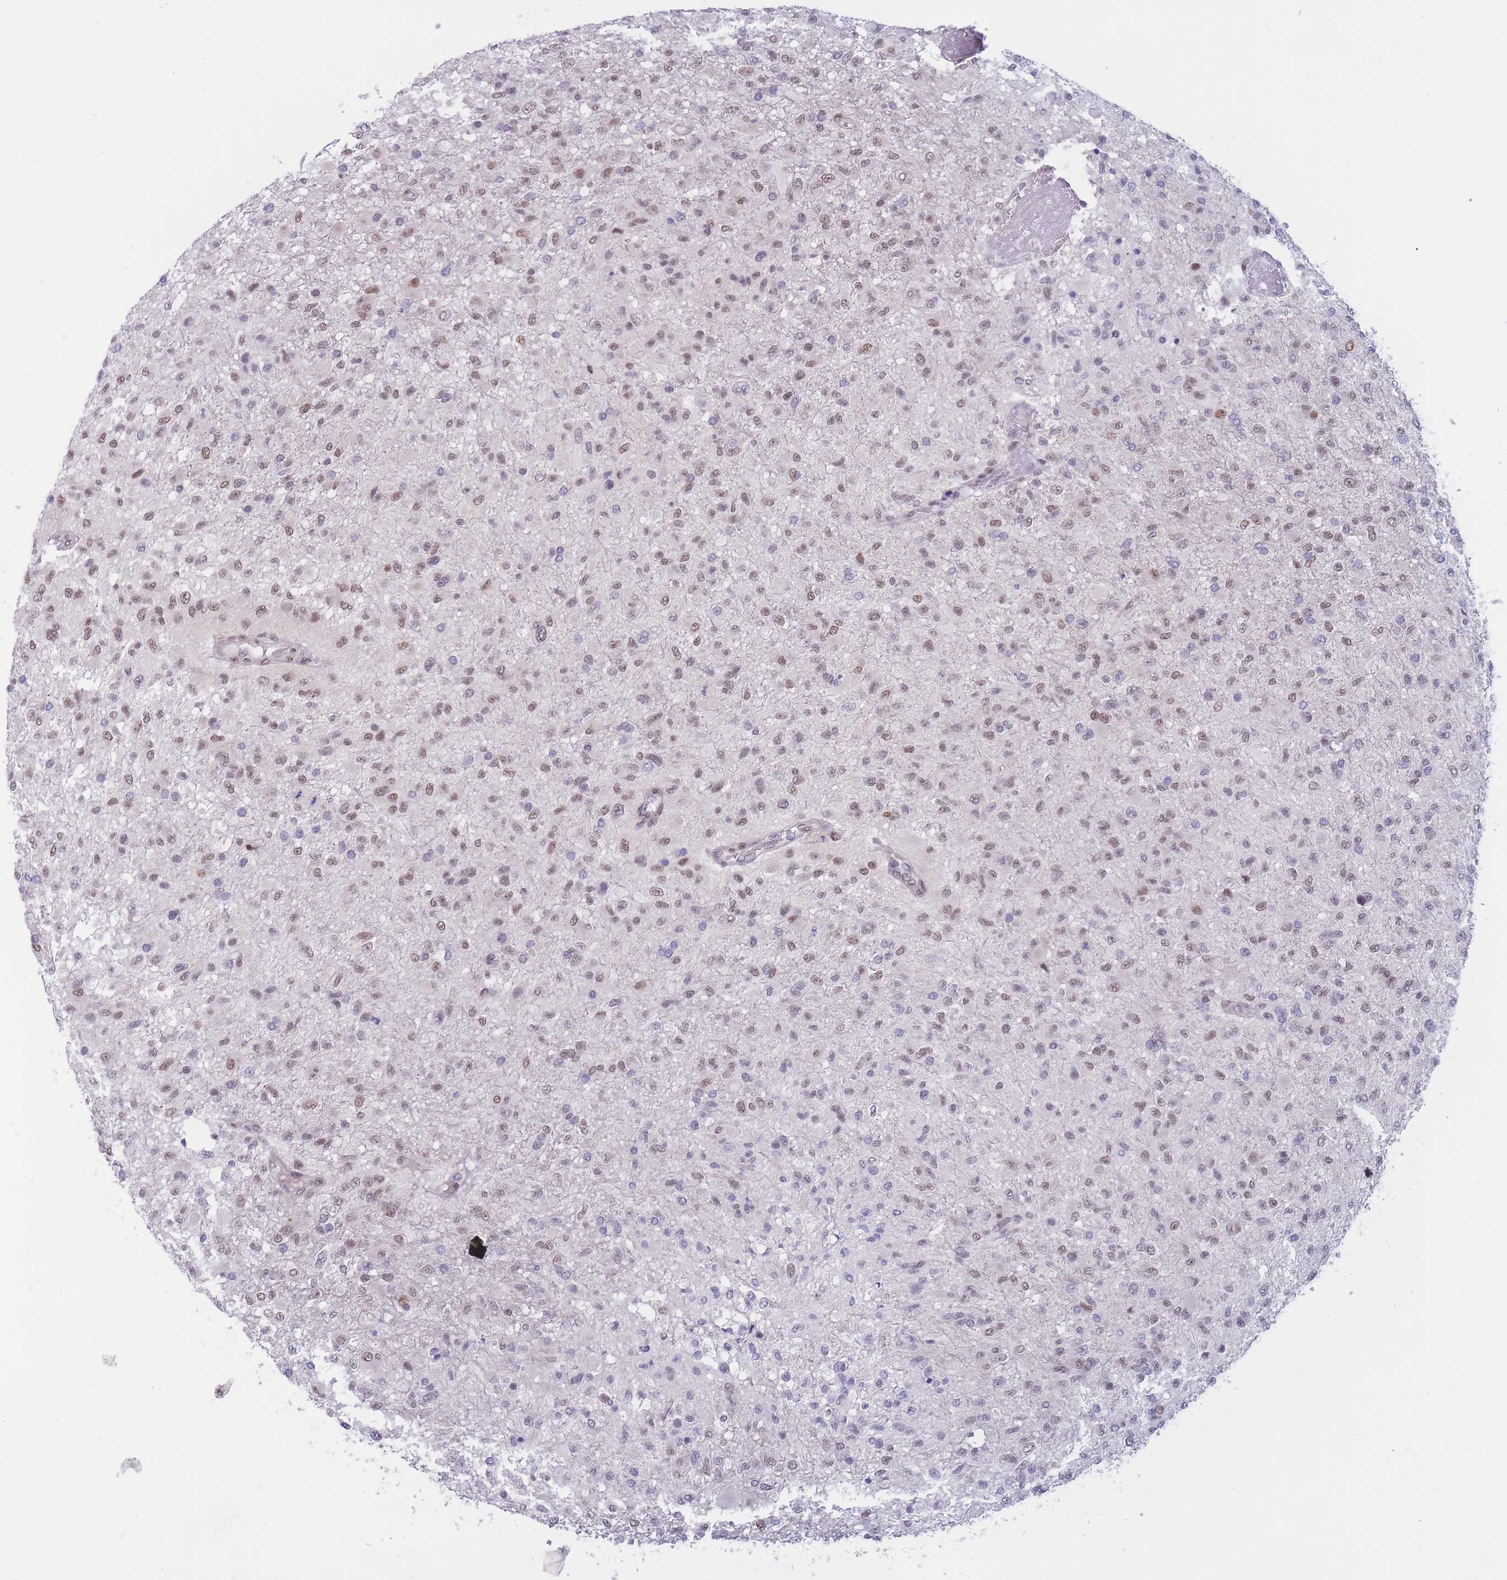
{"staining": {"intensity": "weak", "quantity": "25%-75%", "location": "nuclear"}, "tissue": "glioma", "cell_type": "Tumor cells", "image_type": "cancer", "snomed": [{"axis": "morphology", "description": "Glioma, malignant, High grade"}, {"axis": "topography", "description": "Brain"}], "caption": "Glioma was stained to show a protein in brown. There is low levels of weak nuclear positivity in about 25%-75% of tumor cells. (DAB (3,3'-diaminobenzidine) IHC with brightfield microscopy, high magnification).", "gene": "BCL9L", "patient": {"sex": "female", "age": 74}}